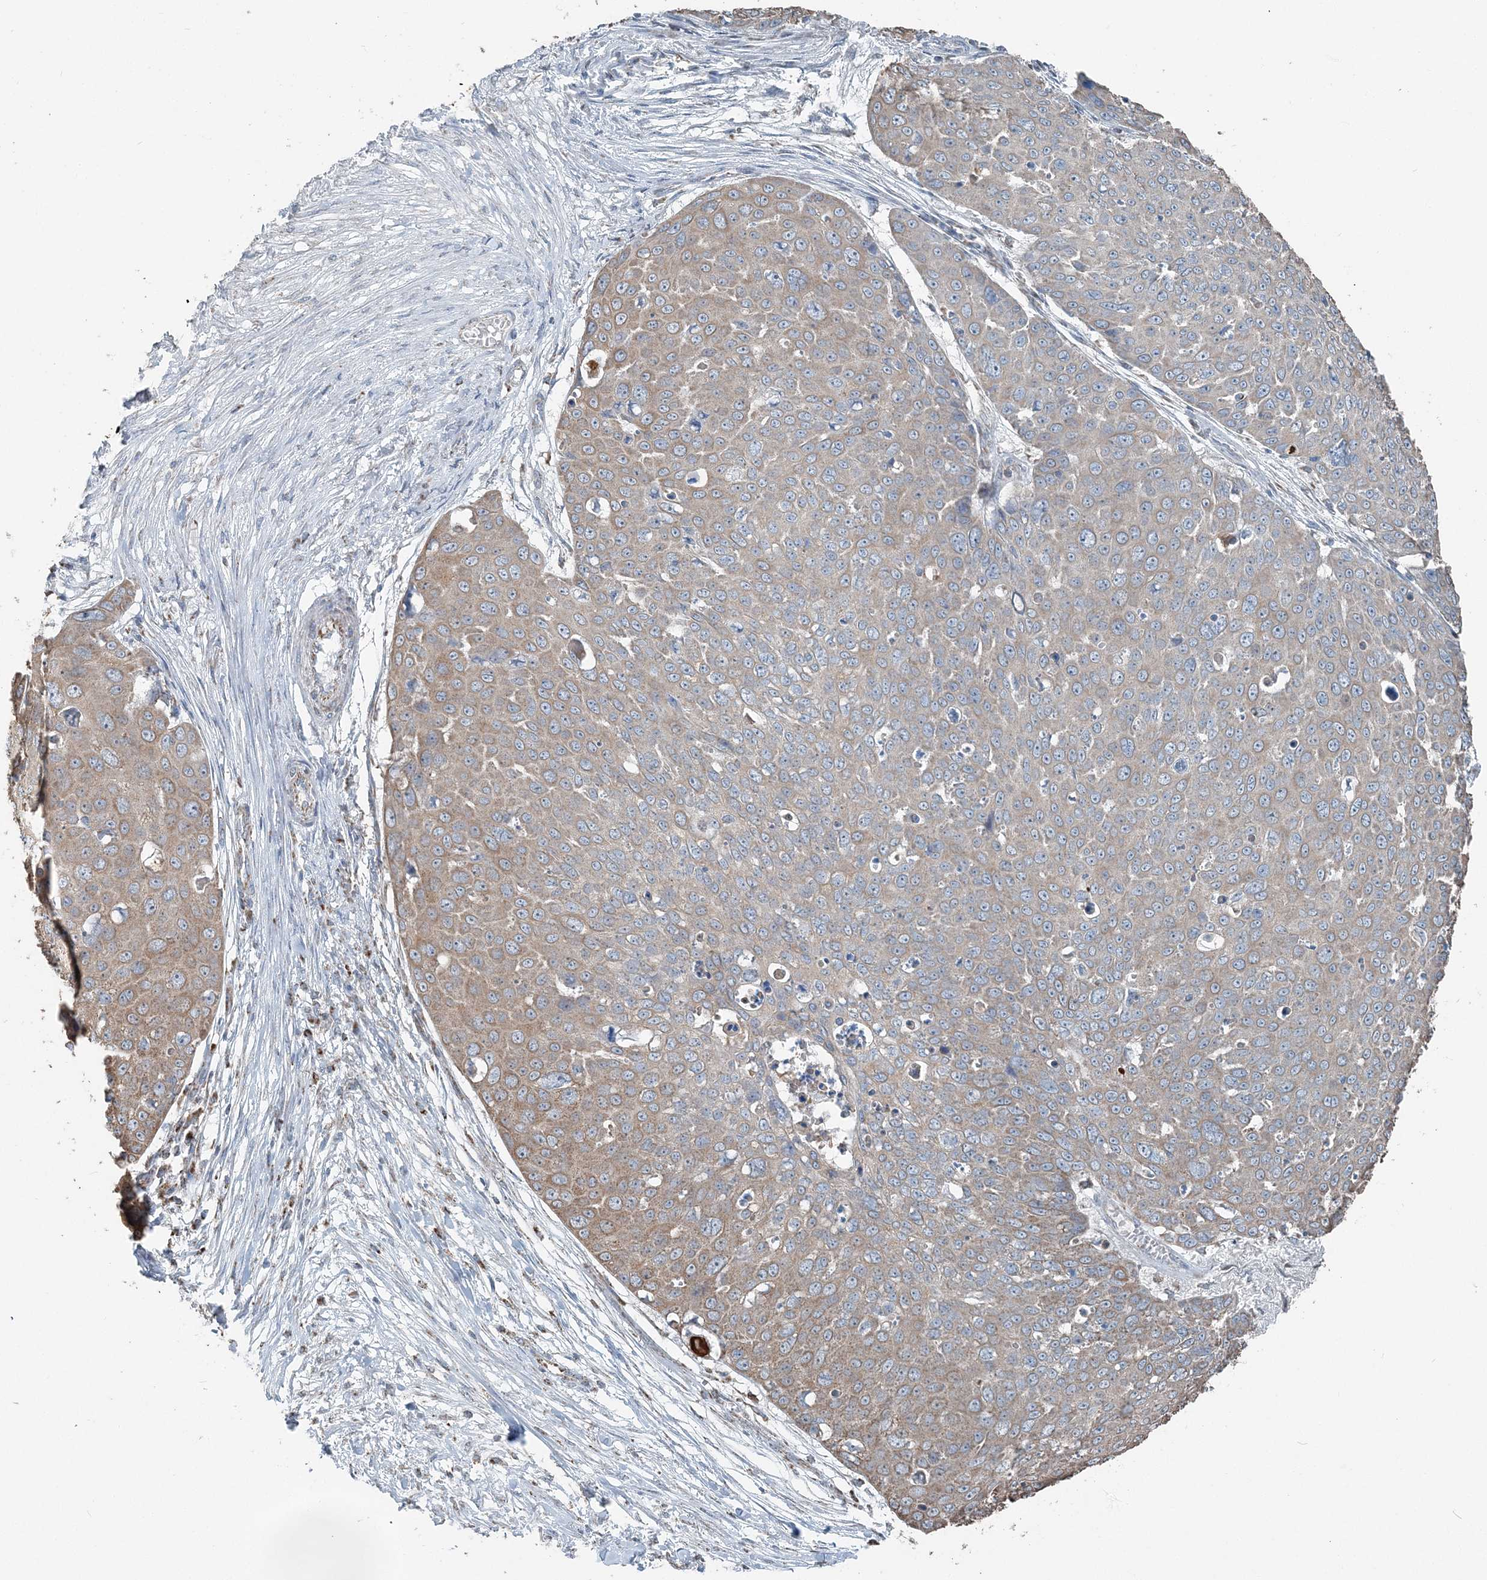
{"staining": {"intensity": "moderate", "quantity": "<25%", "location": "cytoplasmic/membranous"}, "tissue": "skin cancer", "cell_type": "Tumor cells", "image_type": "cancer", "snomed": [{"axis": "morphology", "description": "Squamous cell carcinoma, NOS"}, {"axis": "topography", "description": "Skin"}], "caption": "The image demonstrates staining of skin squamous cell carcinoma, revealing moderate cytoplasmic/membranous protein expression (brown color) within tumor cells.", "gene": "SUCLG1", "patient": {"sex": "male", "age": 71}}